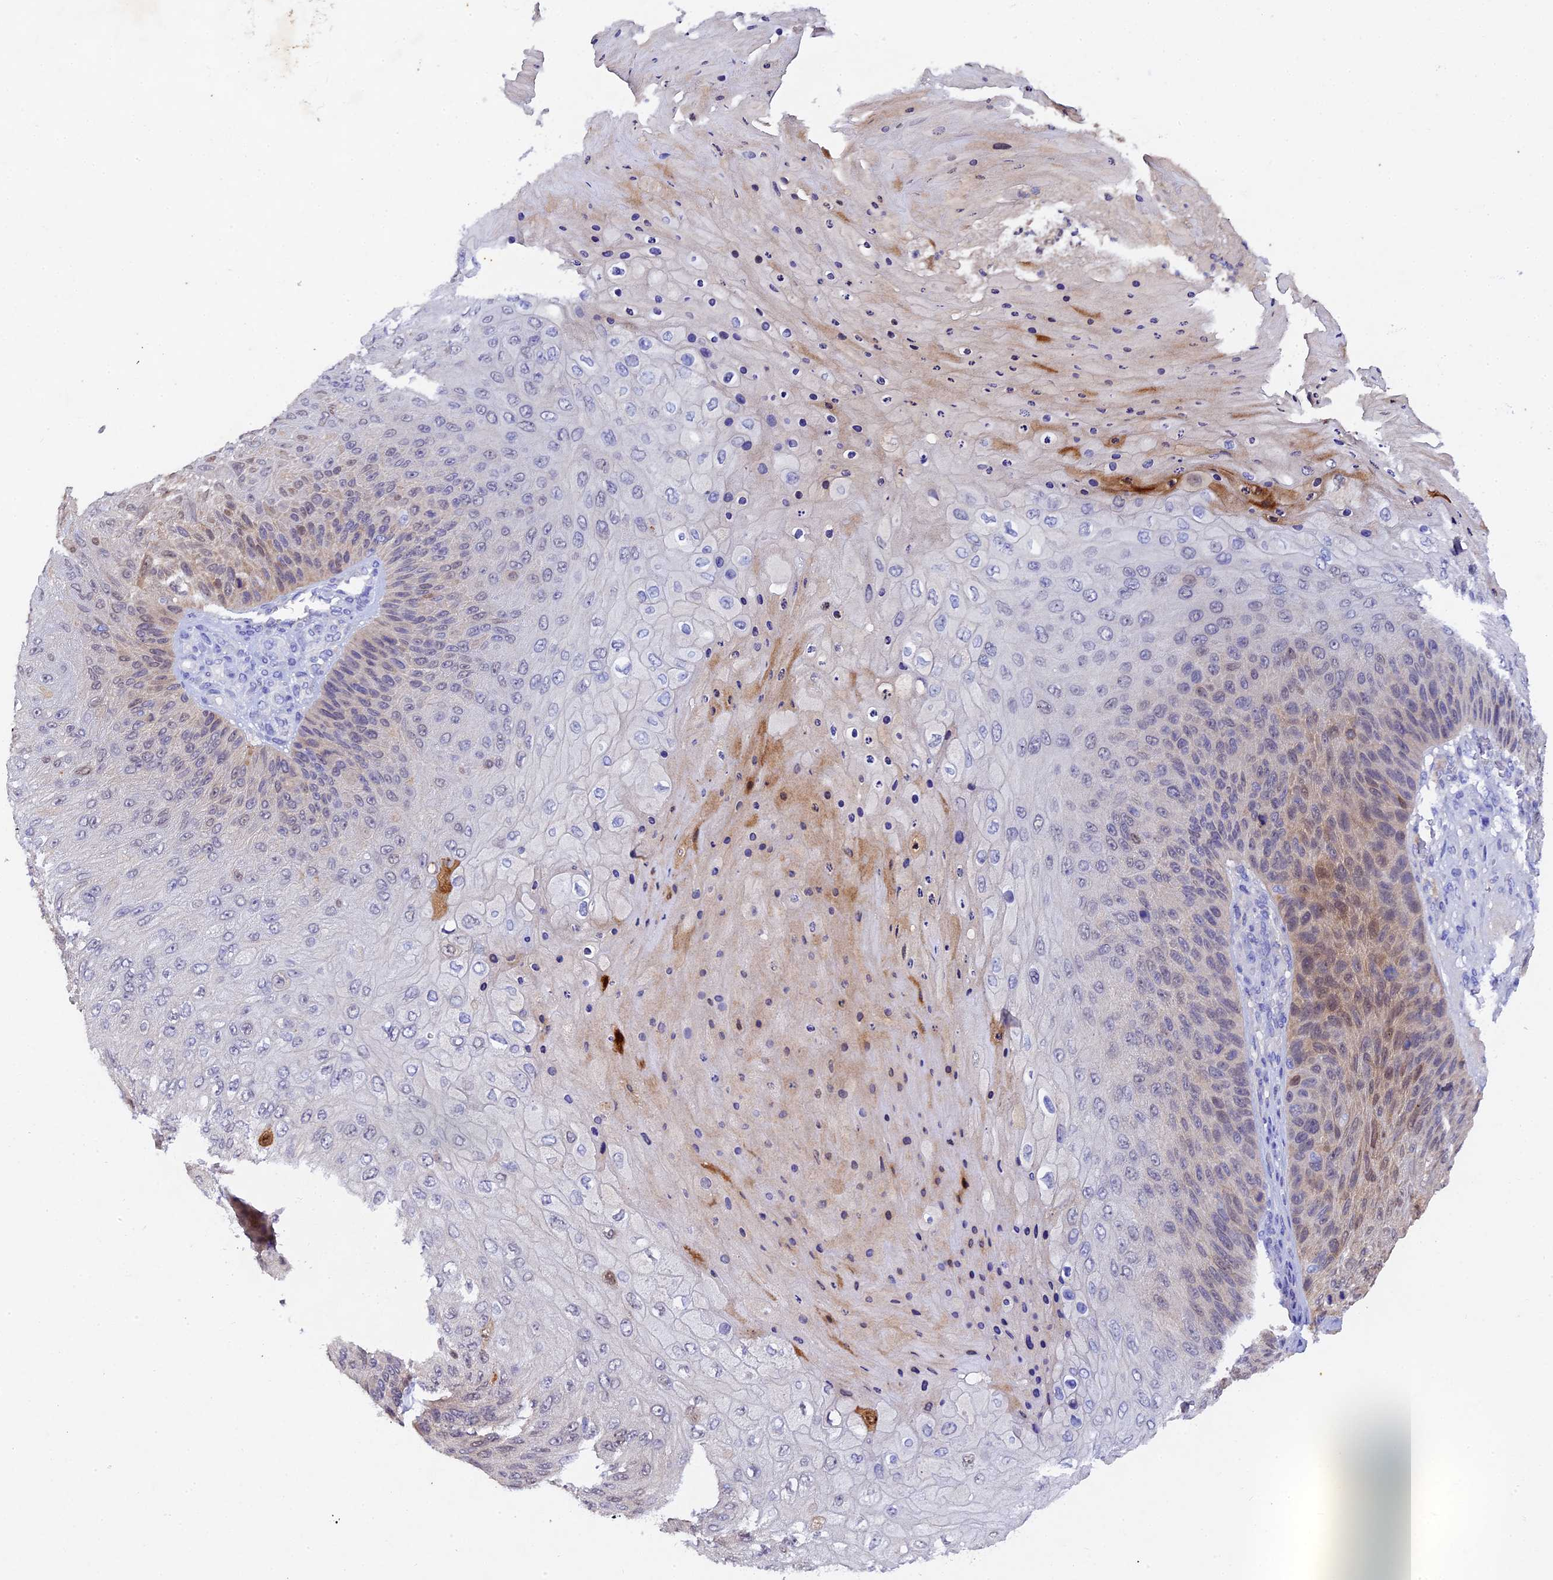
{"staining": {"intensity": "moderate", "quantity": "<25%", "location": "nuclear"}, "tissue": "skin cancer", "cell_type": "Tumor cells", "image_type": "cancer", "snomed": [{"axis": "morphology", "description": "Squamous cell carcinoma, NOS"}, {"axis": "topography", "description": "Skin"}], "caption": "Moderate nuclear protein staining is seen in about <25% of tumor cells in squamous cell carcinoma (skin).", "gene": "TGDS", "patient": {"sex": "female", "age": 88}}